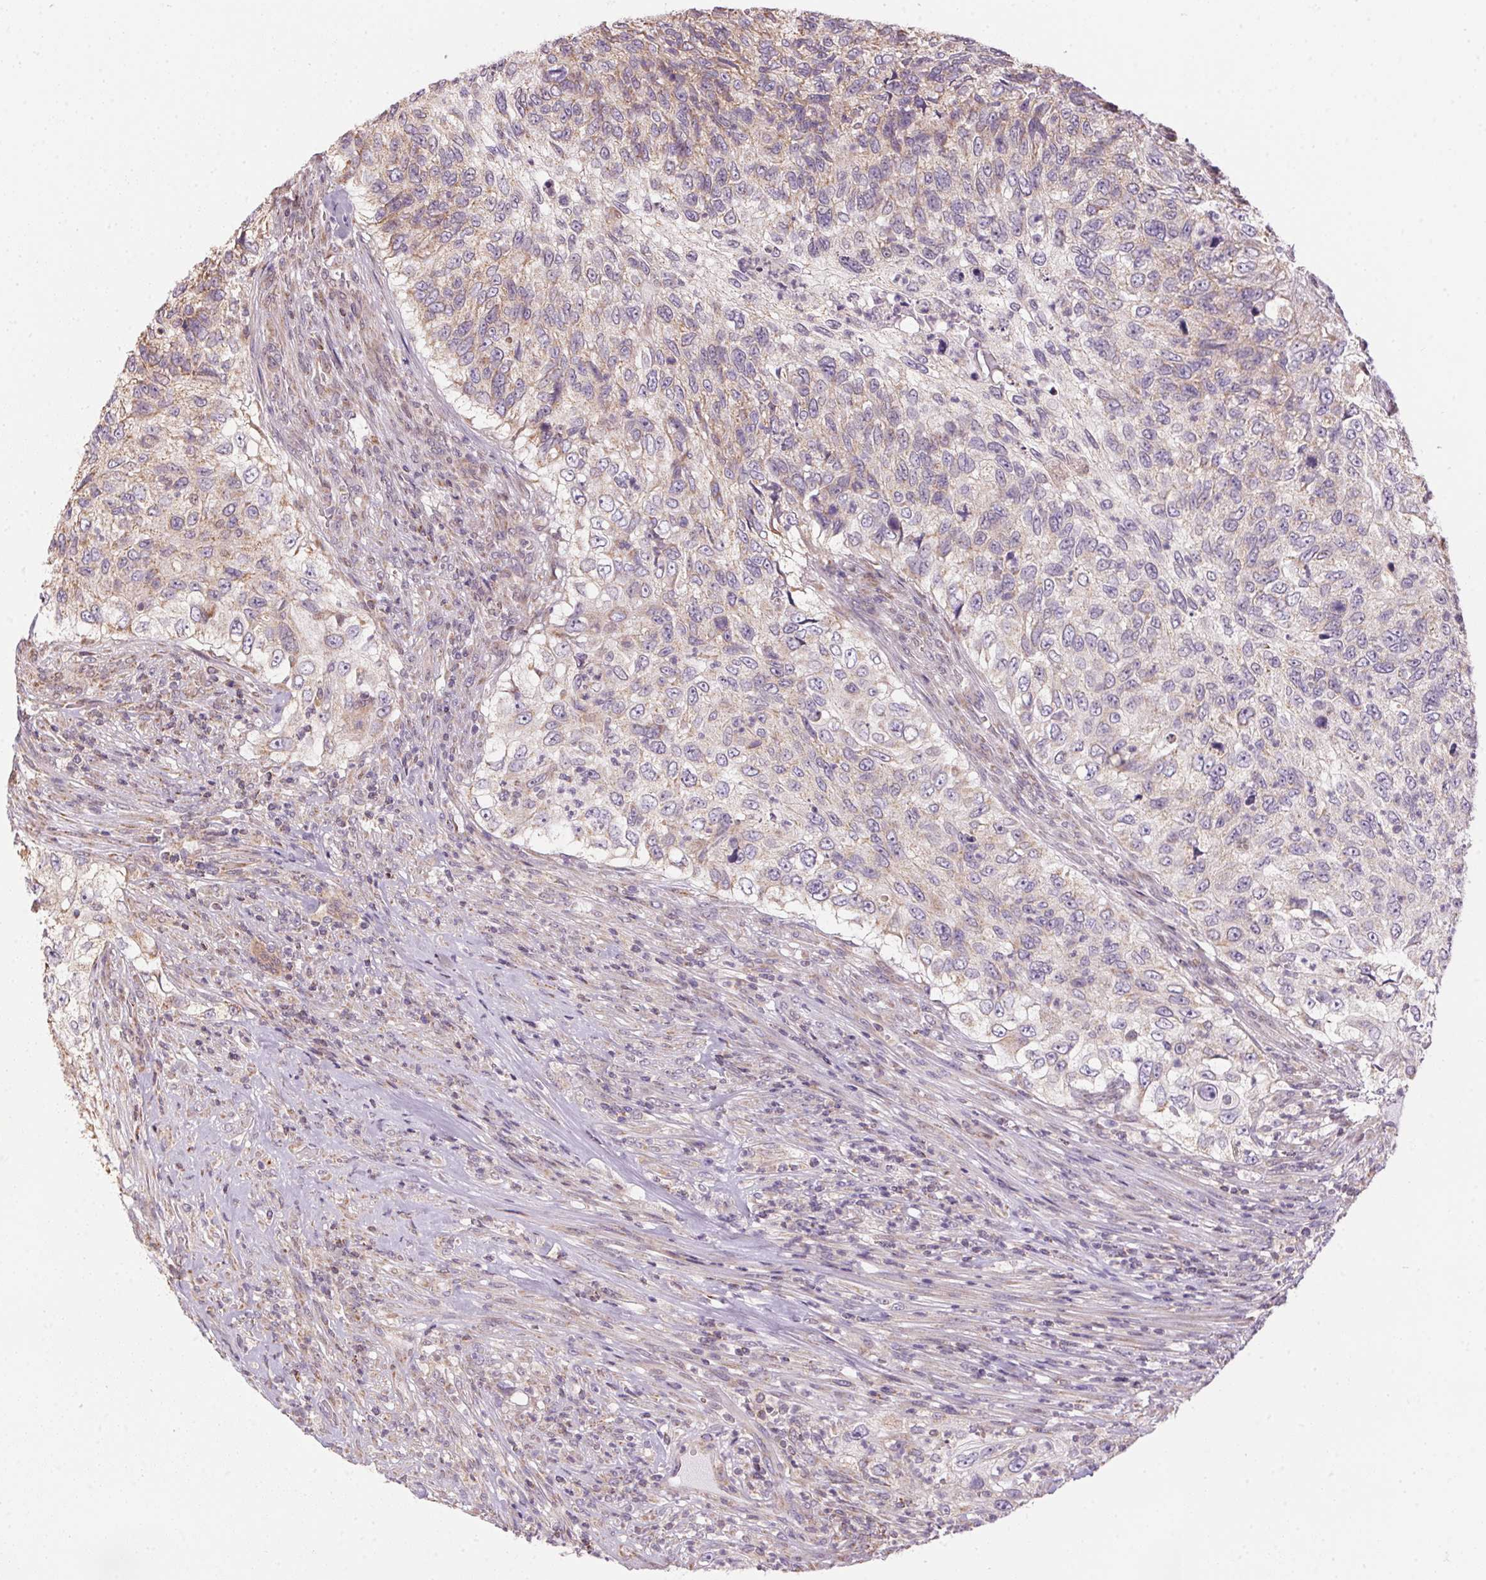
{"staining": {"intensity": "weak", "quantity": "<25%", "location": "cytoplasmic/membranous"}, "tissue": "urothelial cancer", "cell_type": "Tumor cells", "image_type": "cancer", "snomed": [{"axis": "morphology", "description": "Urothelial carcinoma, High grade"}, {"axis": "topography", "description": "Urinary bladder"}], "caption": "A photomicrograph of human urothelial cancer is negative for staining in tumor cells.", "gene": "SC5D", "patient": {"sex": "female", "age": 60}}